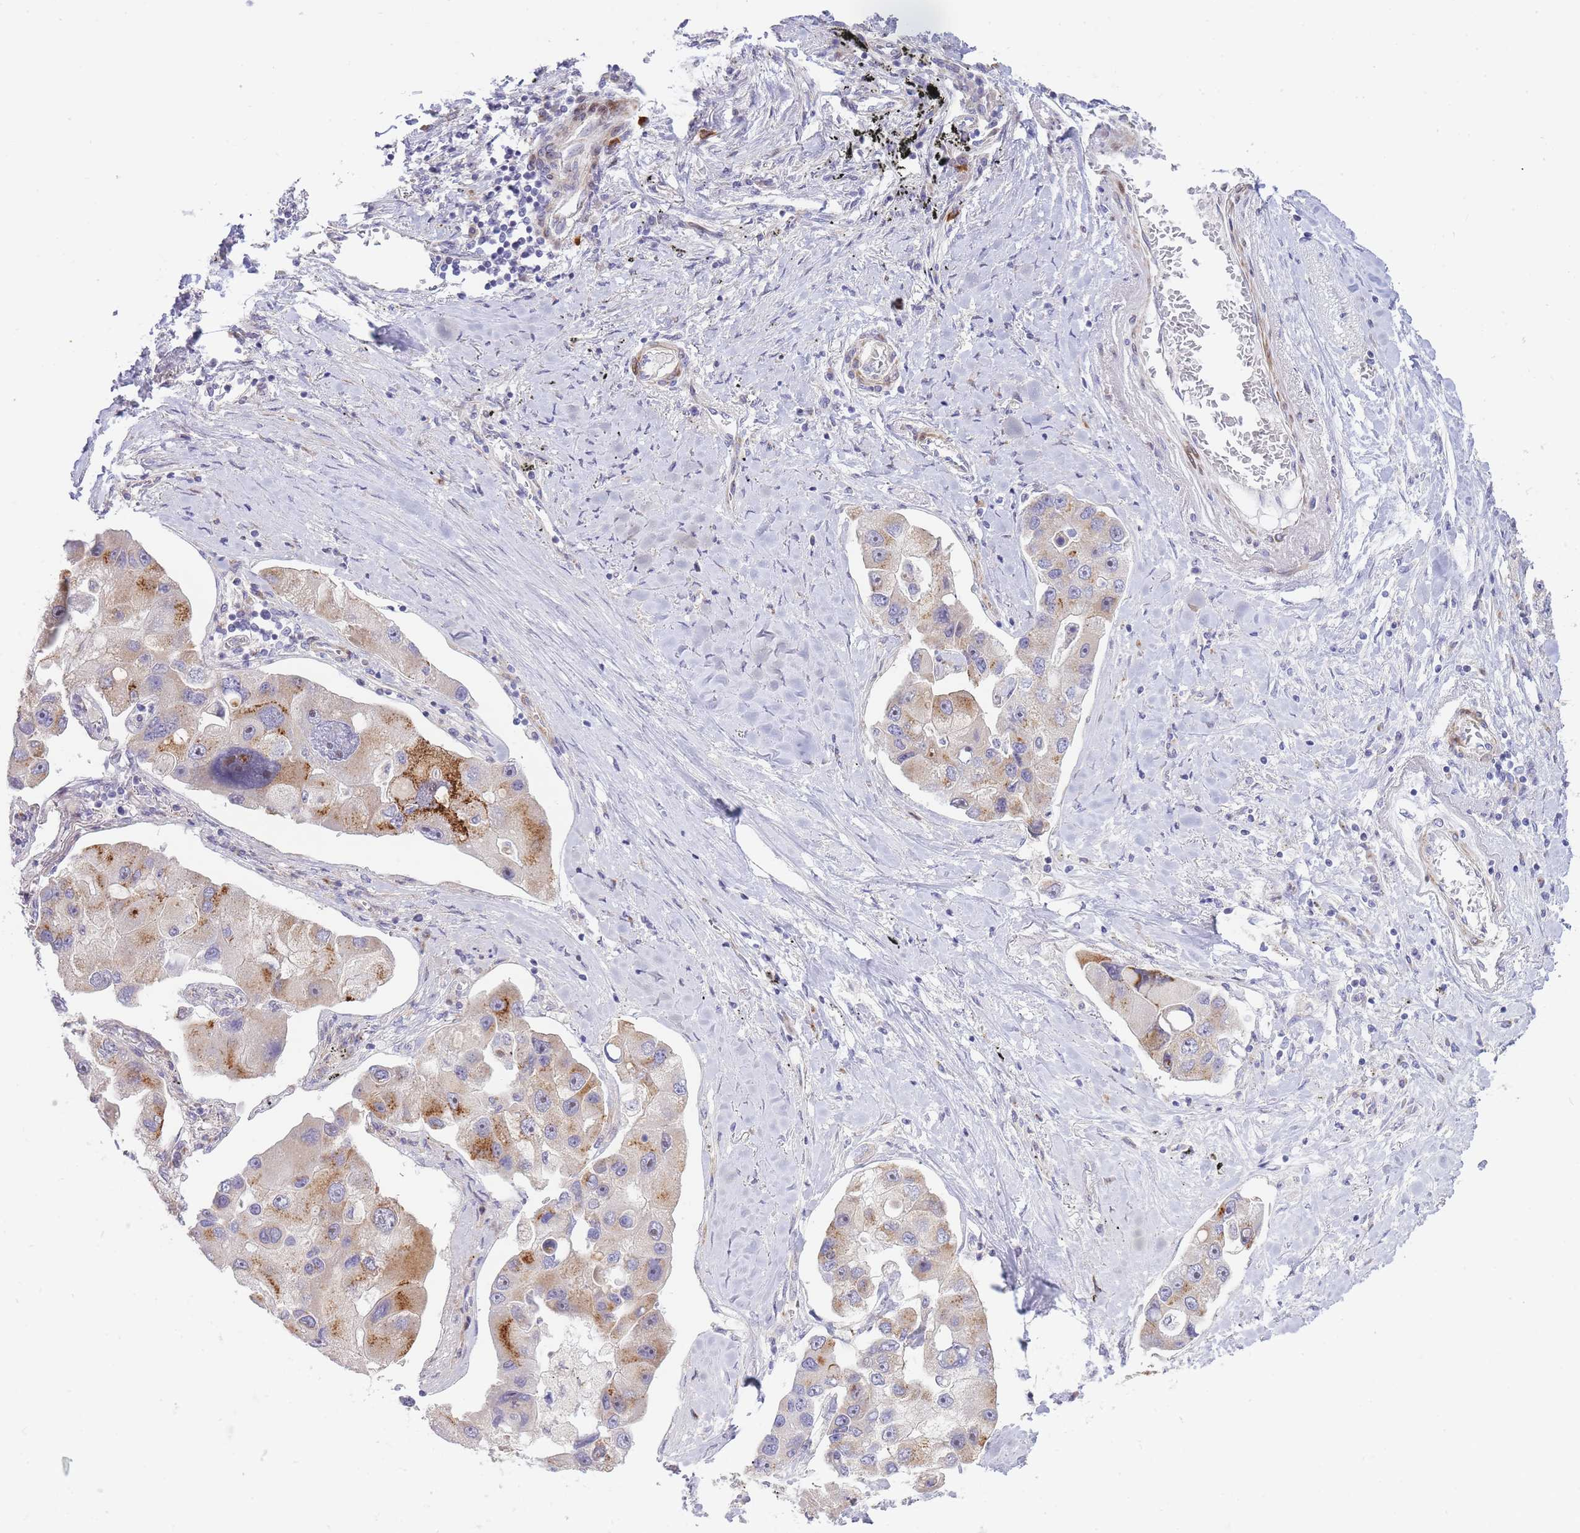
{"staining": {"intensity": "strong", "quantity": "<25%", "location": "cytoplasmic/membranous"}, "tissue": "lung cancer", "cell_type": "Tumor cells", "image_type": "cancer", "snomed": [{"axis": "morphology", "description": "Adenocarcinoma, NOS"}, {"axis": "topography", "description": "Lung"}], "caption": "An image showing strong cytoplasmic/membranous staining in approximately <25% of tumor cells in lung adenocarcinoma, as visualized by brown immunohistochemical staining.", "gene": "ATP5MC2", "patient": {"sex": "female", "age": 54}}